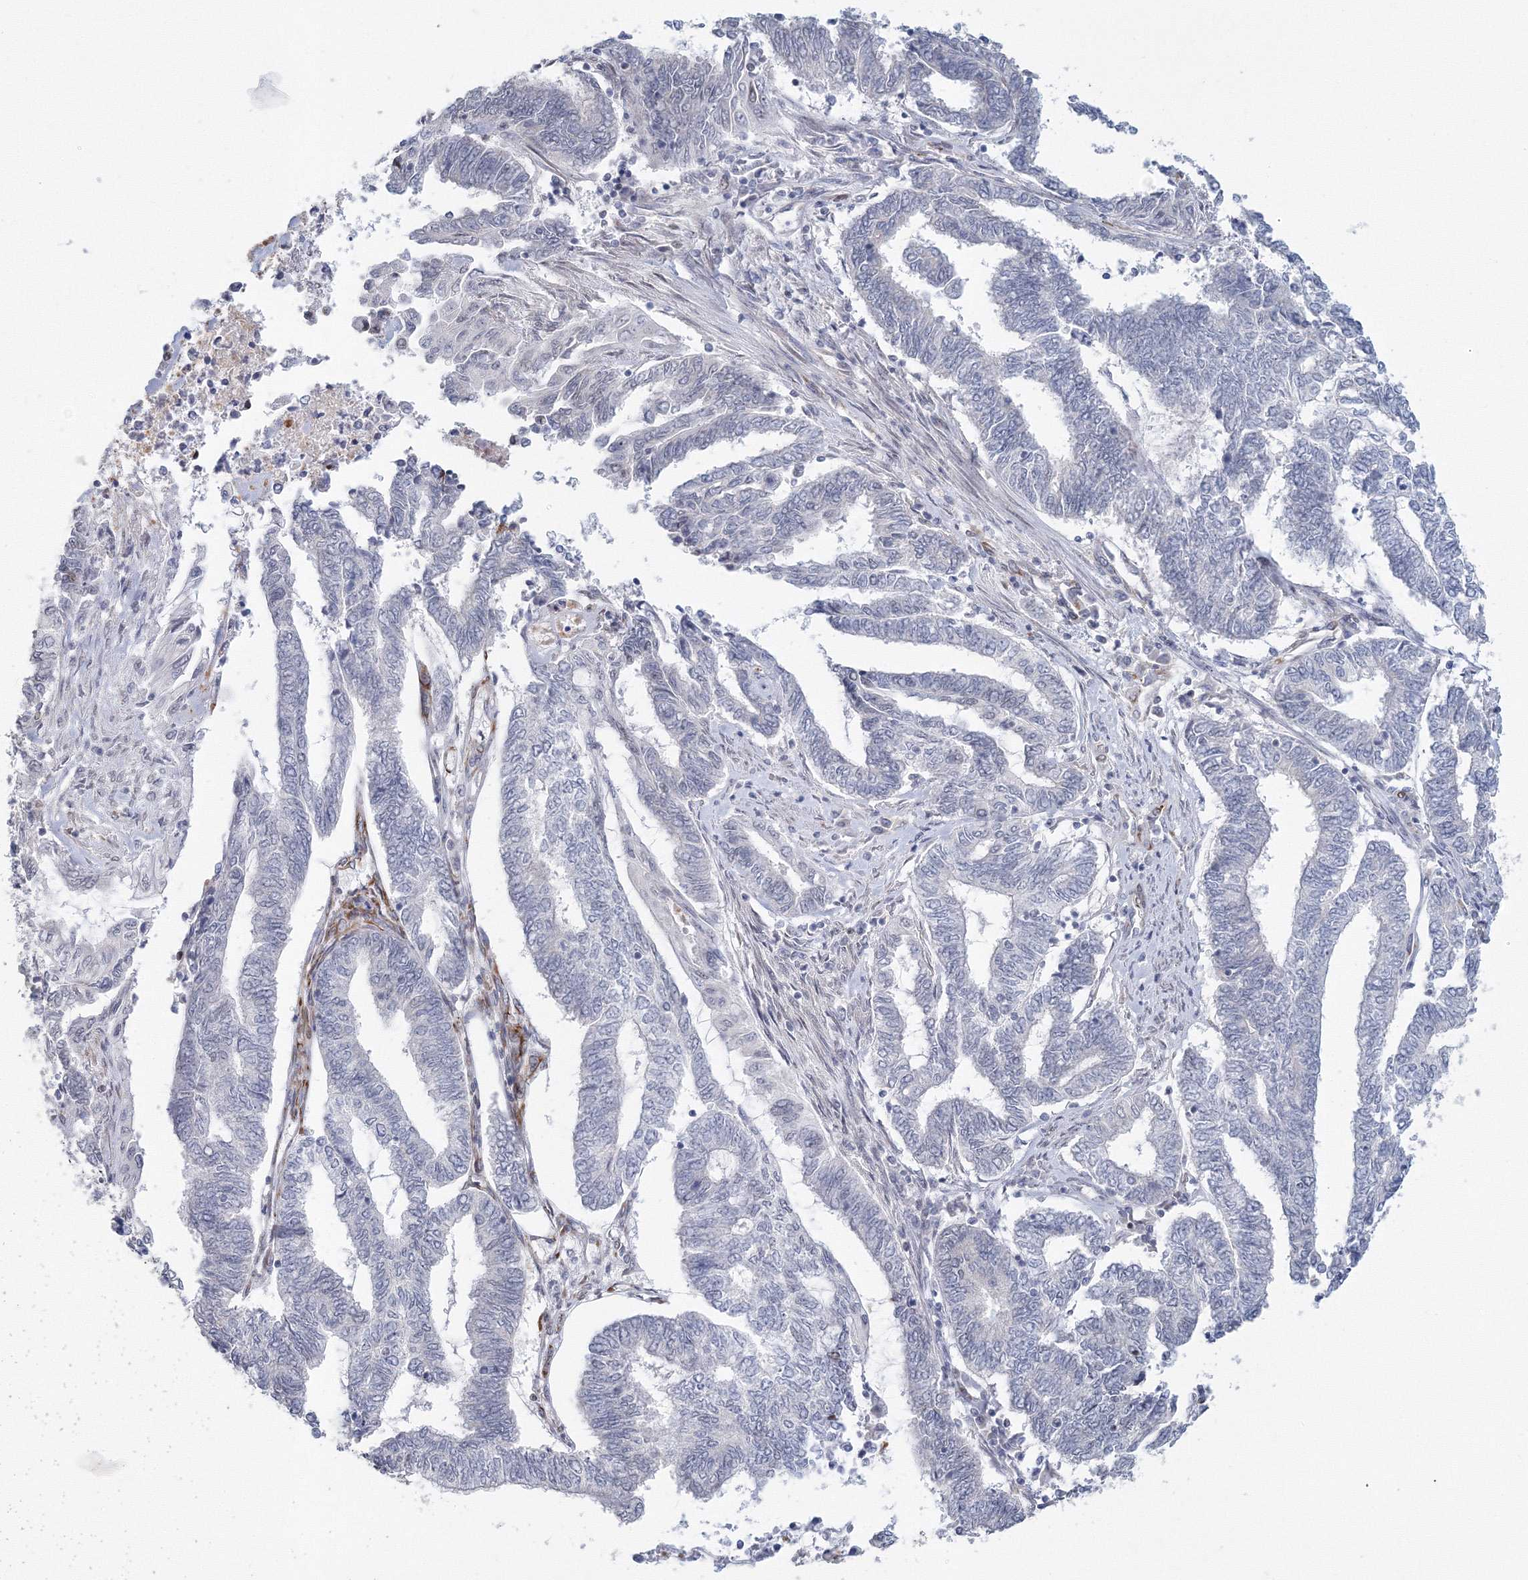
{"staining": {"intensity": "negative", "quantity": "none", "location": "none"}, "tissue": "endometrial cancer", "cell_type": "Tumor cells", "image_type": "cancer", "snomed": [{"axis": "morphology", "description": "Adenocarcinoma, NOS"}, {"axis": "topography", "description": "Uterus"}, {"axis": "topography", "description": "Endometrium"}], "caption": "Endometrial cancer (adenocarcinoma) stained for a protein using immunohistochemistry (IHC) displays no staining tumor cells.", "gene": "SIRT7", "patient": {"sex": "female", "age": 70}}